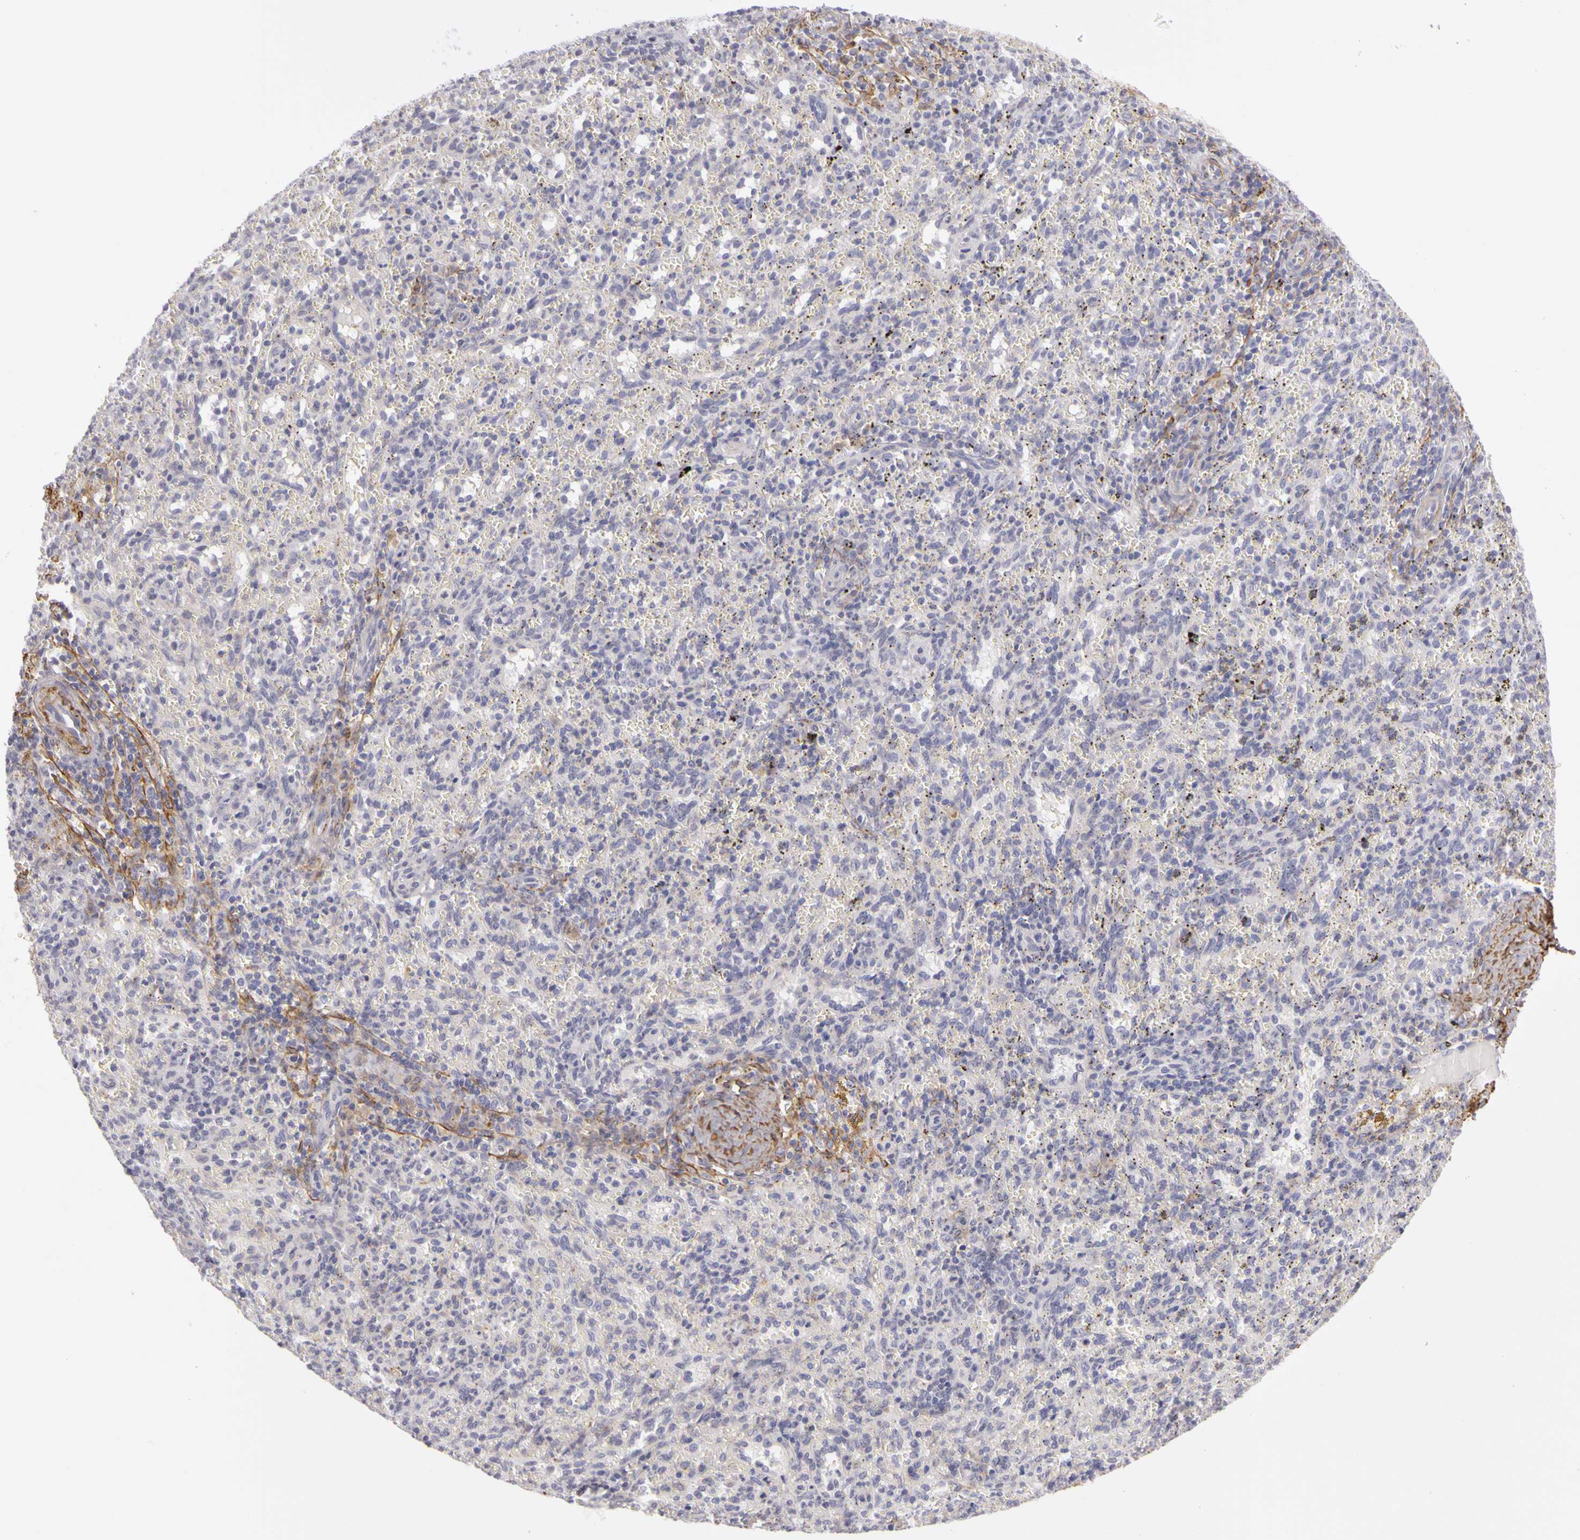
{"staining": {"intensity": "negative", "quantity": "none", "location": "none"}, "tissue": "spleen", "cell_type": "Cells in red pulp", "image_type": "normal", "snomed": [{"axis": "morphology", "description": "Normal tissue, NOS"}, {"axis": "topography", "description": "Spleen"}], "caption": "A photomicrograph of spleen stained for a protein exhibits no brown staining in cells in red pulp. (Stains: DAB (3,3'-diaminobenzidine) immunohistochemistry with hematoxylin counter stain, Microscopy: brightfield microscopy at high magnification).", "gene": "CNTN2", "patient": {"sex": "female", "age": 10}}